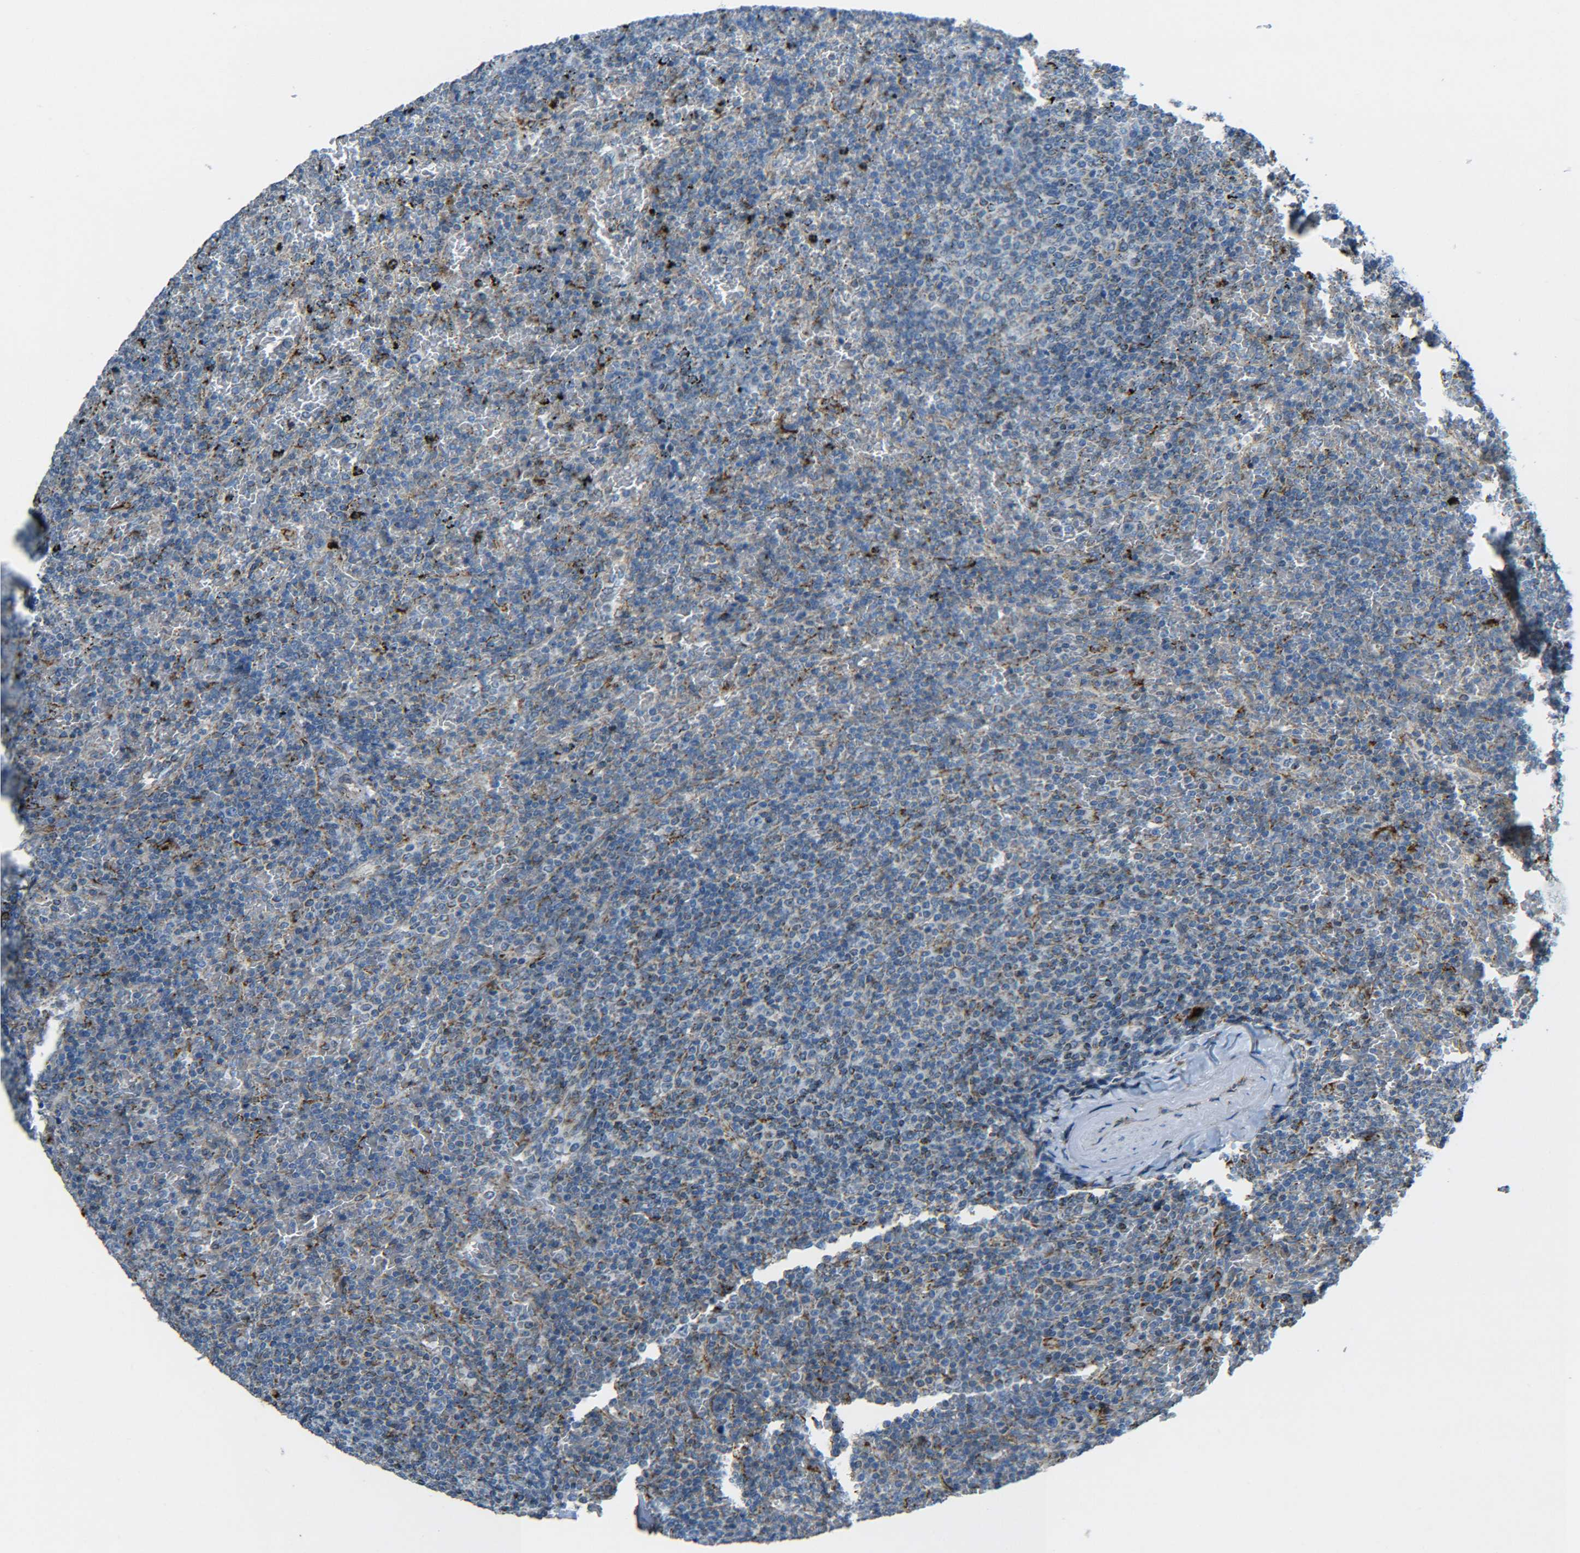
{"staining": {"intensity": "moderate", "quantity": "<25%", "location": "cytoplasmic/membranous"}, "tissue": "lymphoma", "cell_type": "Tumor cells", "image_type": "cancer", "snomed": [{"axis": "morphology", "description": "Malignant lymphoma, non-Hodgkin's type, Low grade"}, {"axis": "topography", "description": "Spleen"}], "caption": "Moderate cytoplasmic/membranous staining for a protein is identified in about <25% of tumor cells of low-grade malignant lymphoma, non-Hodgkin's type using immunohistochemistry (IHC).", "gene": "CYB5R1", "patient": {"sex": "female", "age": 77}}